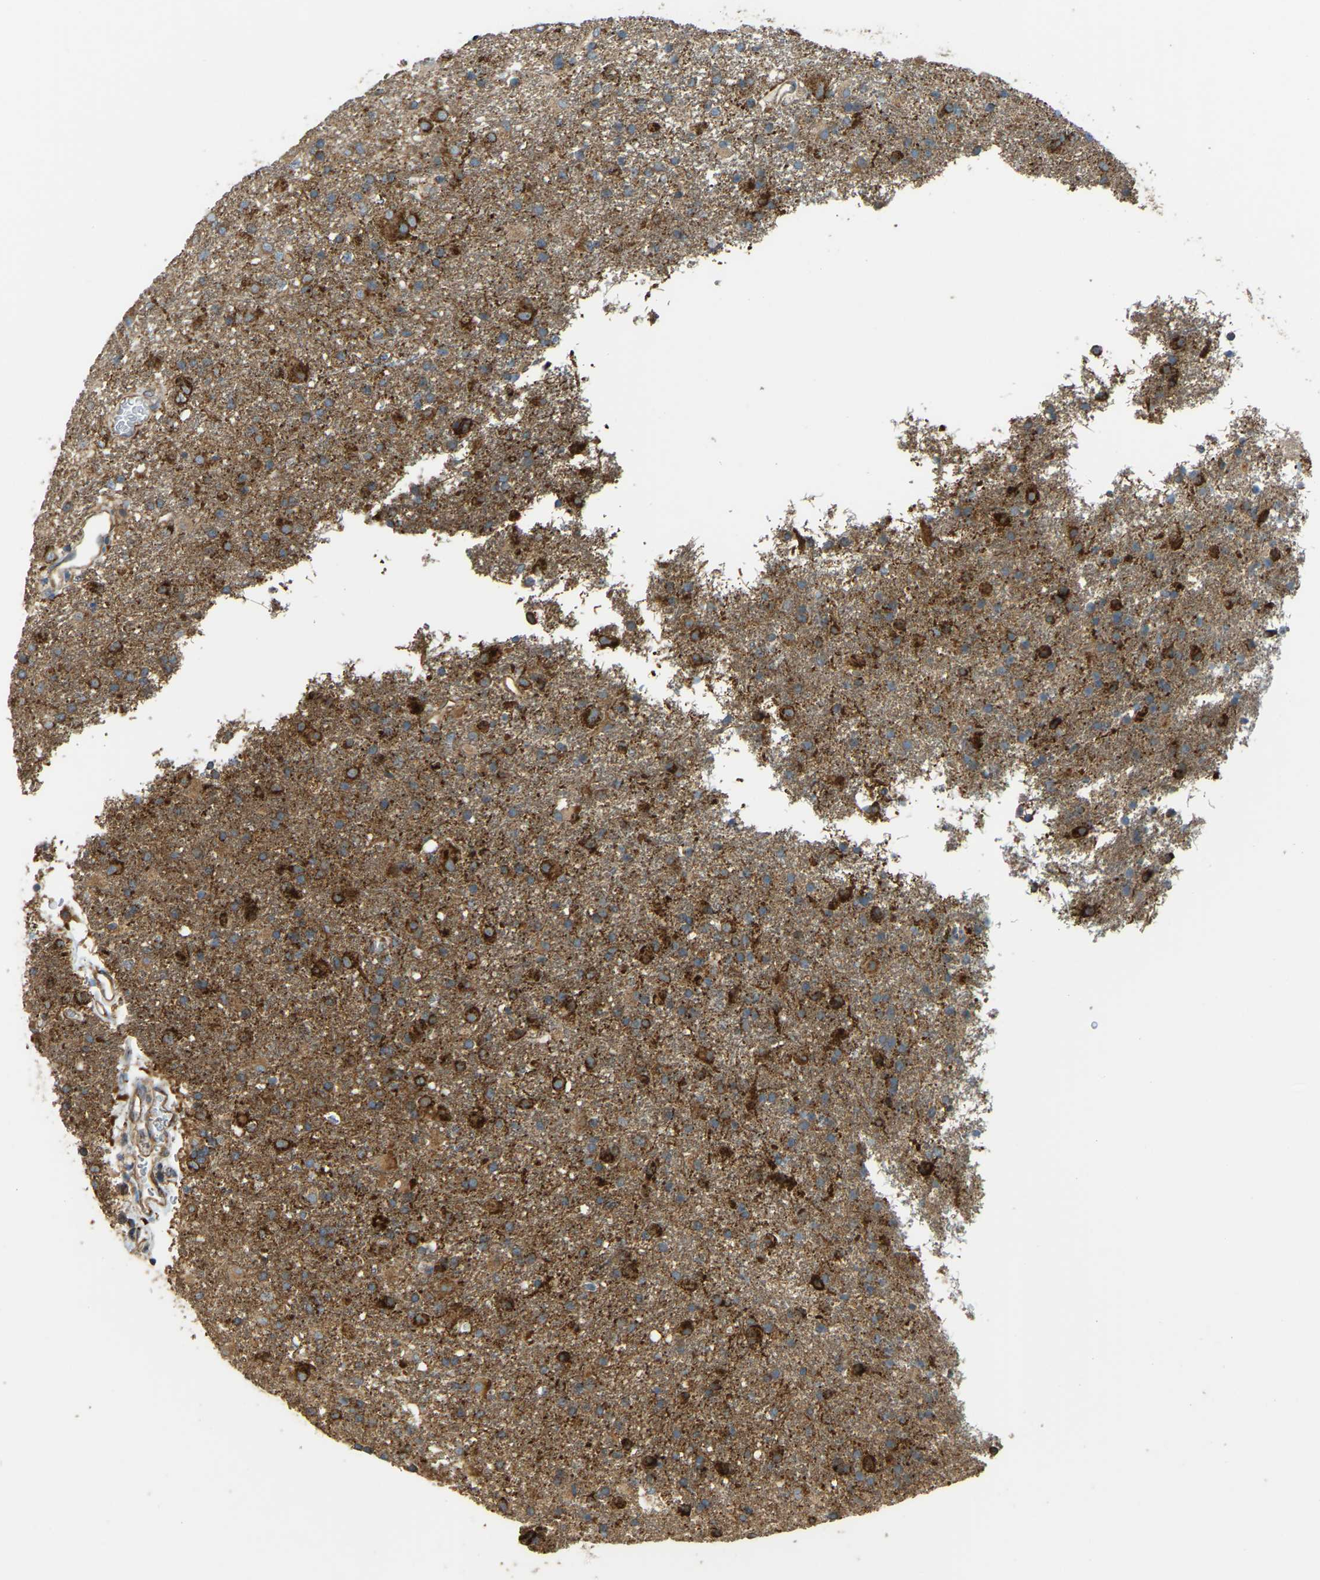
{"staining": {"intensity": "strong", "quantity": ">75%", "location": "cytoplasmic/membranous"}, "tissue": "glioma", "cell_type": "Tumor cells", "image_type": "cancer", "snomed": [{"axis": "morphology", "description": "Glioma, malignant, Low grade"}, {"axis": "topography", "description": "Brain"}], "caption": "A photomicrograph showing strong cytoplasmic/membranous expression in about >75% of tumor cells in glioma, as visualized by brown immunohistochemical staining.", "gene": "PSMD7", "patient": {"sex": "male", "age": 65}}